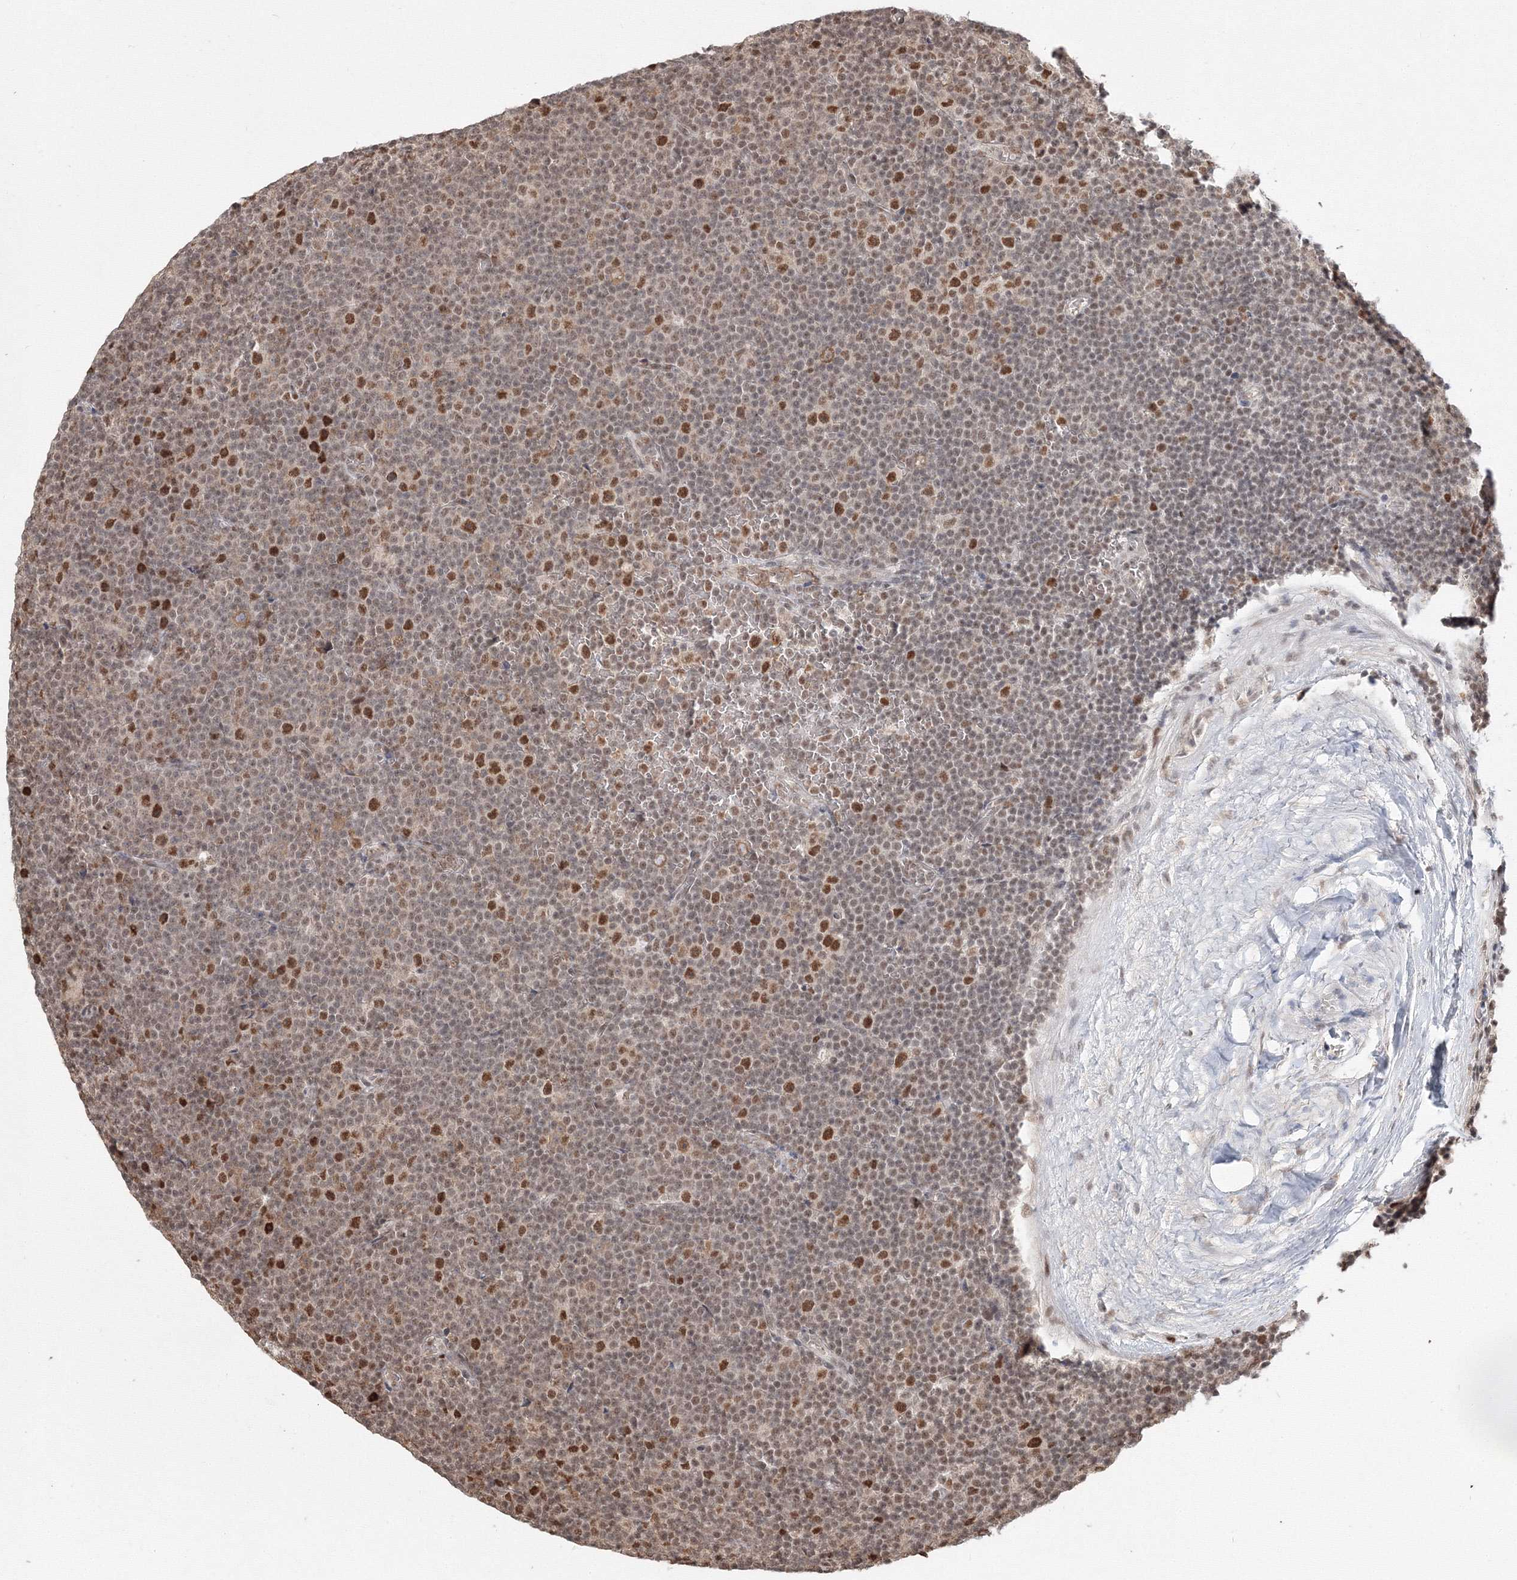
{"staining": {"intensity": "moderate", "quantity": "25%-75%", "location": "nuclear"}, "tissue": "lymphoma", "cell_type": "Tumor cells", "image_type": "cancer", "snomed": [{"axis": "morphology", "description": "Malignant lymphoma, non-Hodgkin's type, Low grade"}, {"axis": "topography", "description": "Lymph node"}], "caption": "Immunohistochemistry (DAB (3,3'-diaminobenzidine)) staining of lymphoma demonstrates moderate nuclear protein positivity in about 25%-75% of tumor cells.", "gene": "IWS1", "patient": {"sex": "female", "age": 67}}